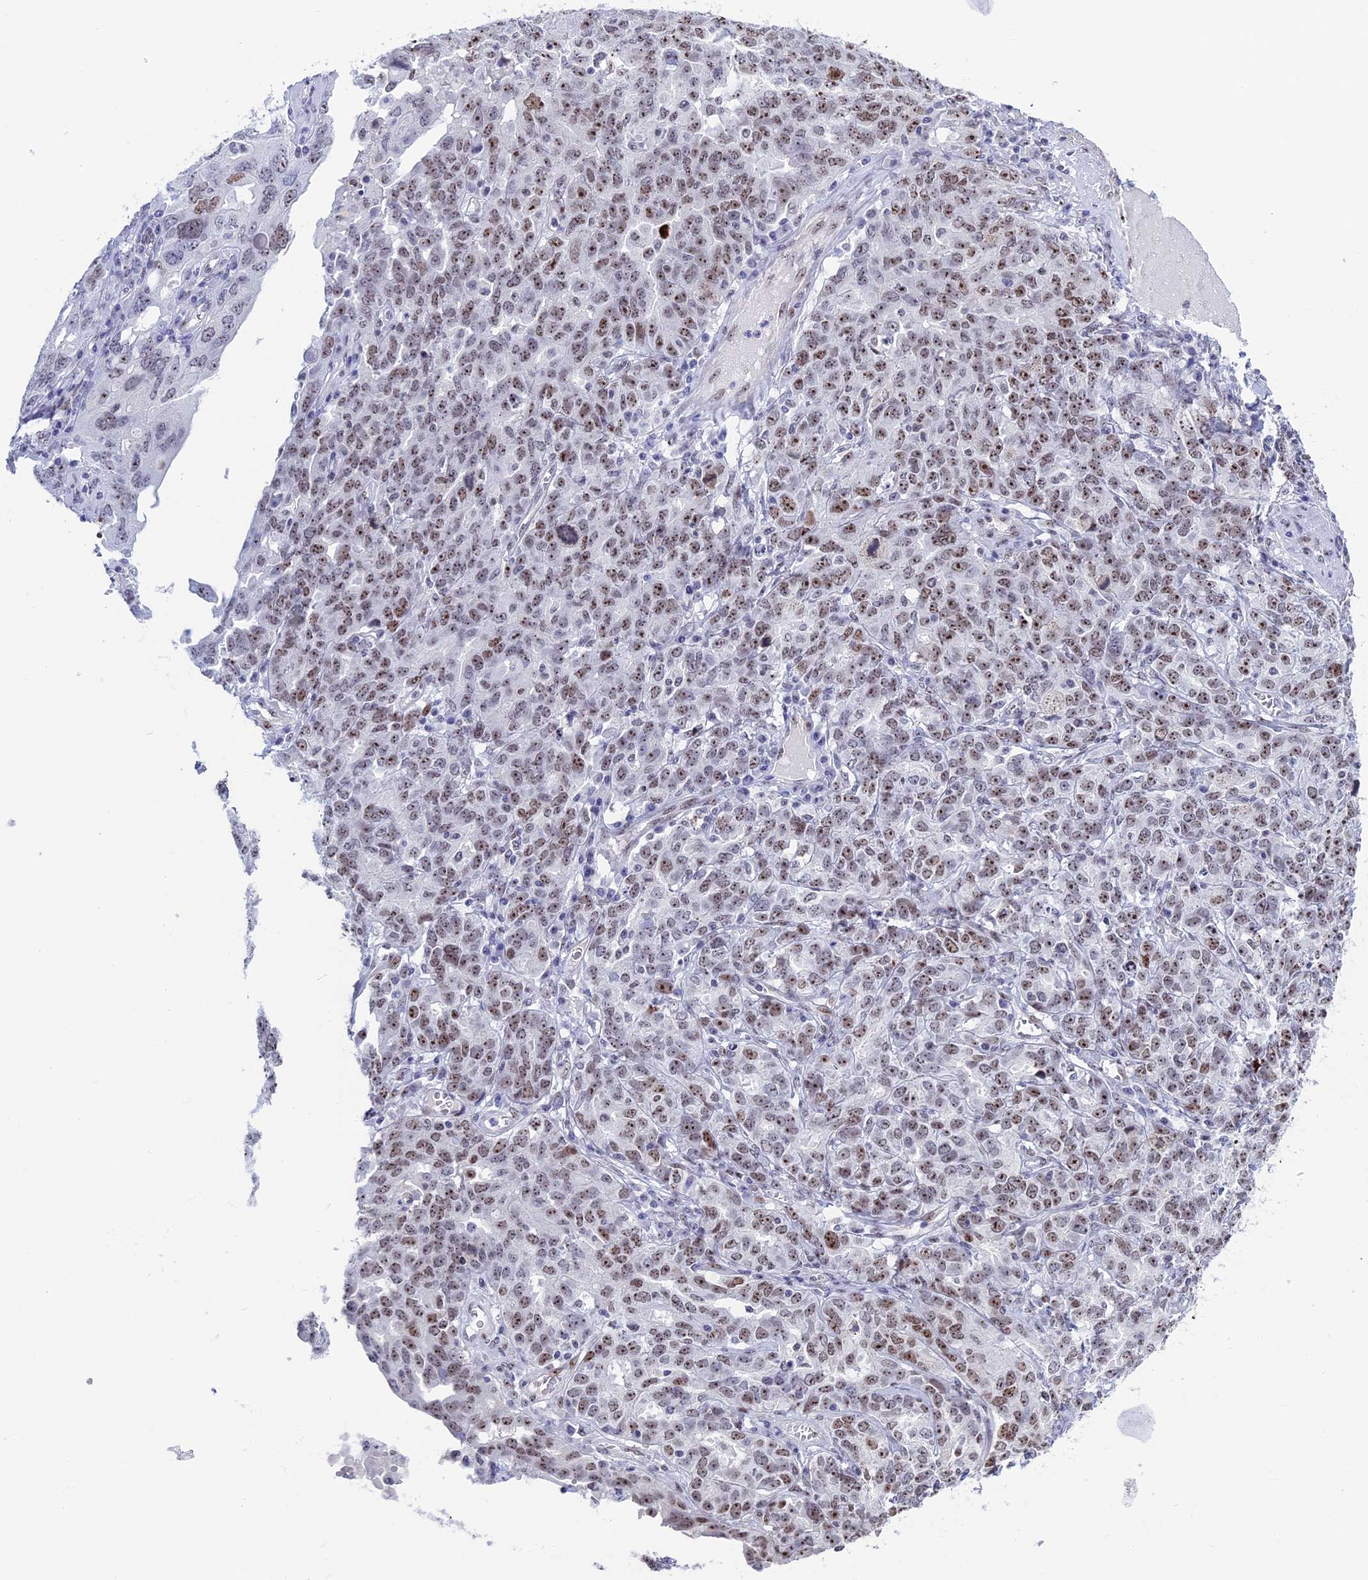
{"staining": {"intensity": "moderate", "quantity": ">75%", "location": "nuclear"}, "tissue": "ovarian cancer", "cell_type": "Tumor cells", "image_type": "cancer", "snomed": [{"axis": "morphology", "description": "Carcinoma, endometroid"}, {"axis": "topography", "description": "Ovary"}], "caption": "Protein expression analysis of human endometroid carcinoma (ovarian) reveals moderate nuclear expression in approximately >75% of tumor cells.", "gene": "CCDC86", "patient": {"sex": "female", "age": 62}}